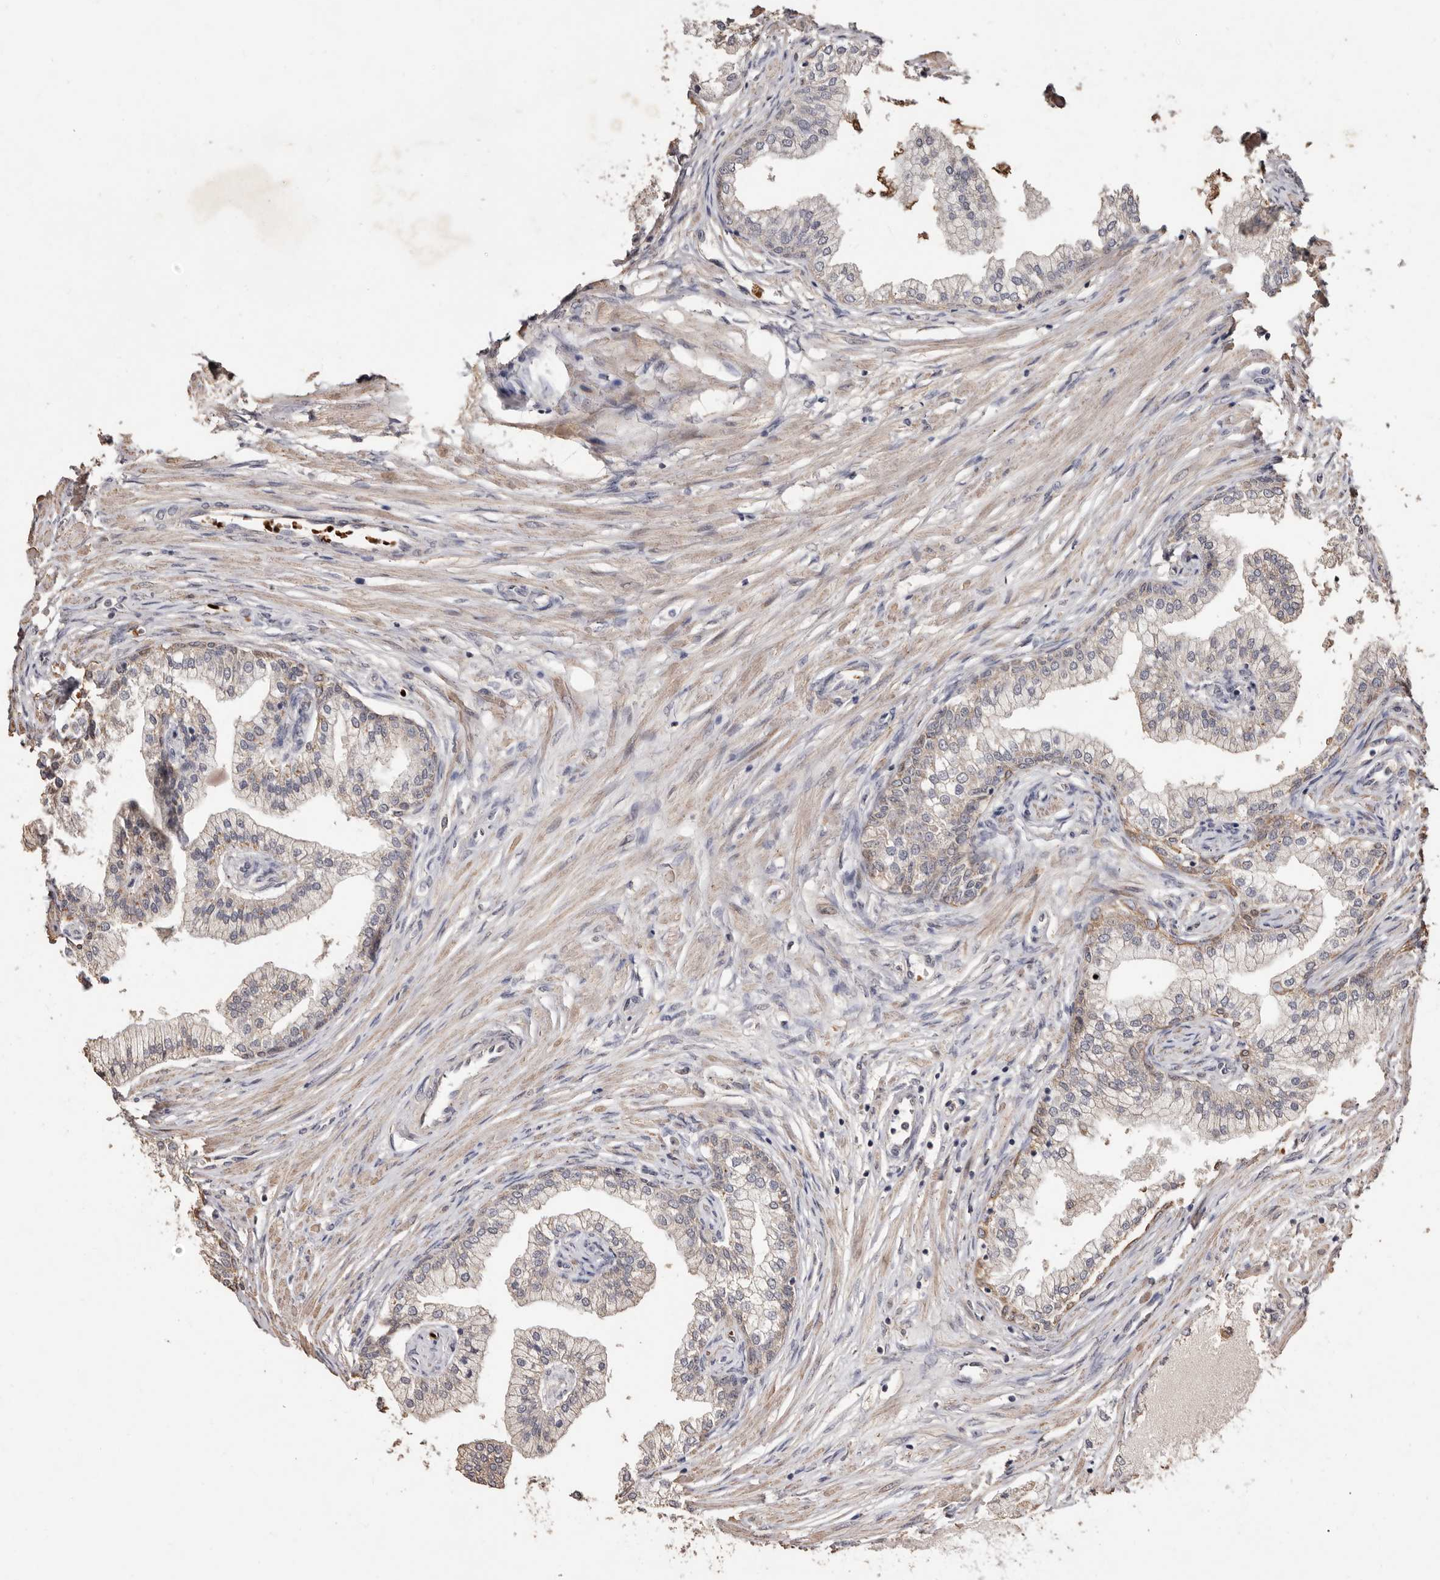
{"staining": {"intensity": "moderate", "quantity": "25%-75%", "location": "cytoplasmic/membranous"}, "tissue": "prostate", "cell_type": "Glandular cells", "image_type": "normal", "snomed": [{"axis": "morphology", "description": "Normal tissue, NOS"}, {"axis": "morphology", "description": "Urothelial carcinoma, Low grade"}, {"axis": "topography", "description": "Urinary bladder"}, {"axis": "topography", "description": "Prostate"}], "caption": "IHC (DAB (3,3'-diaminobenzidine)) staining of normal human prostate demonstrates moderate cytoplasmic/membranous protein positivity in about 25%-75% of glandular cells.", "gene": "GRAMD2A", "patient": {"sex": "male", "age": 60}}